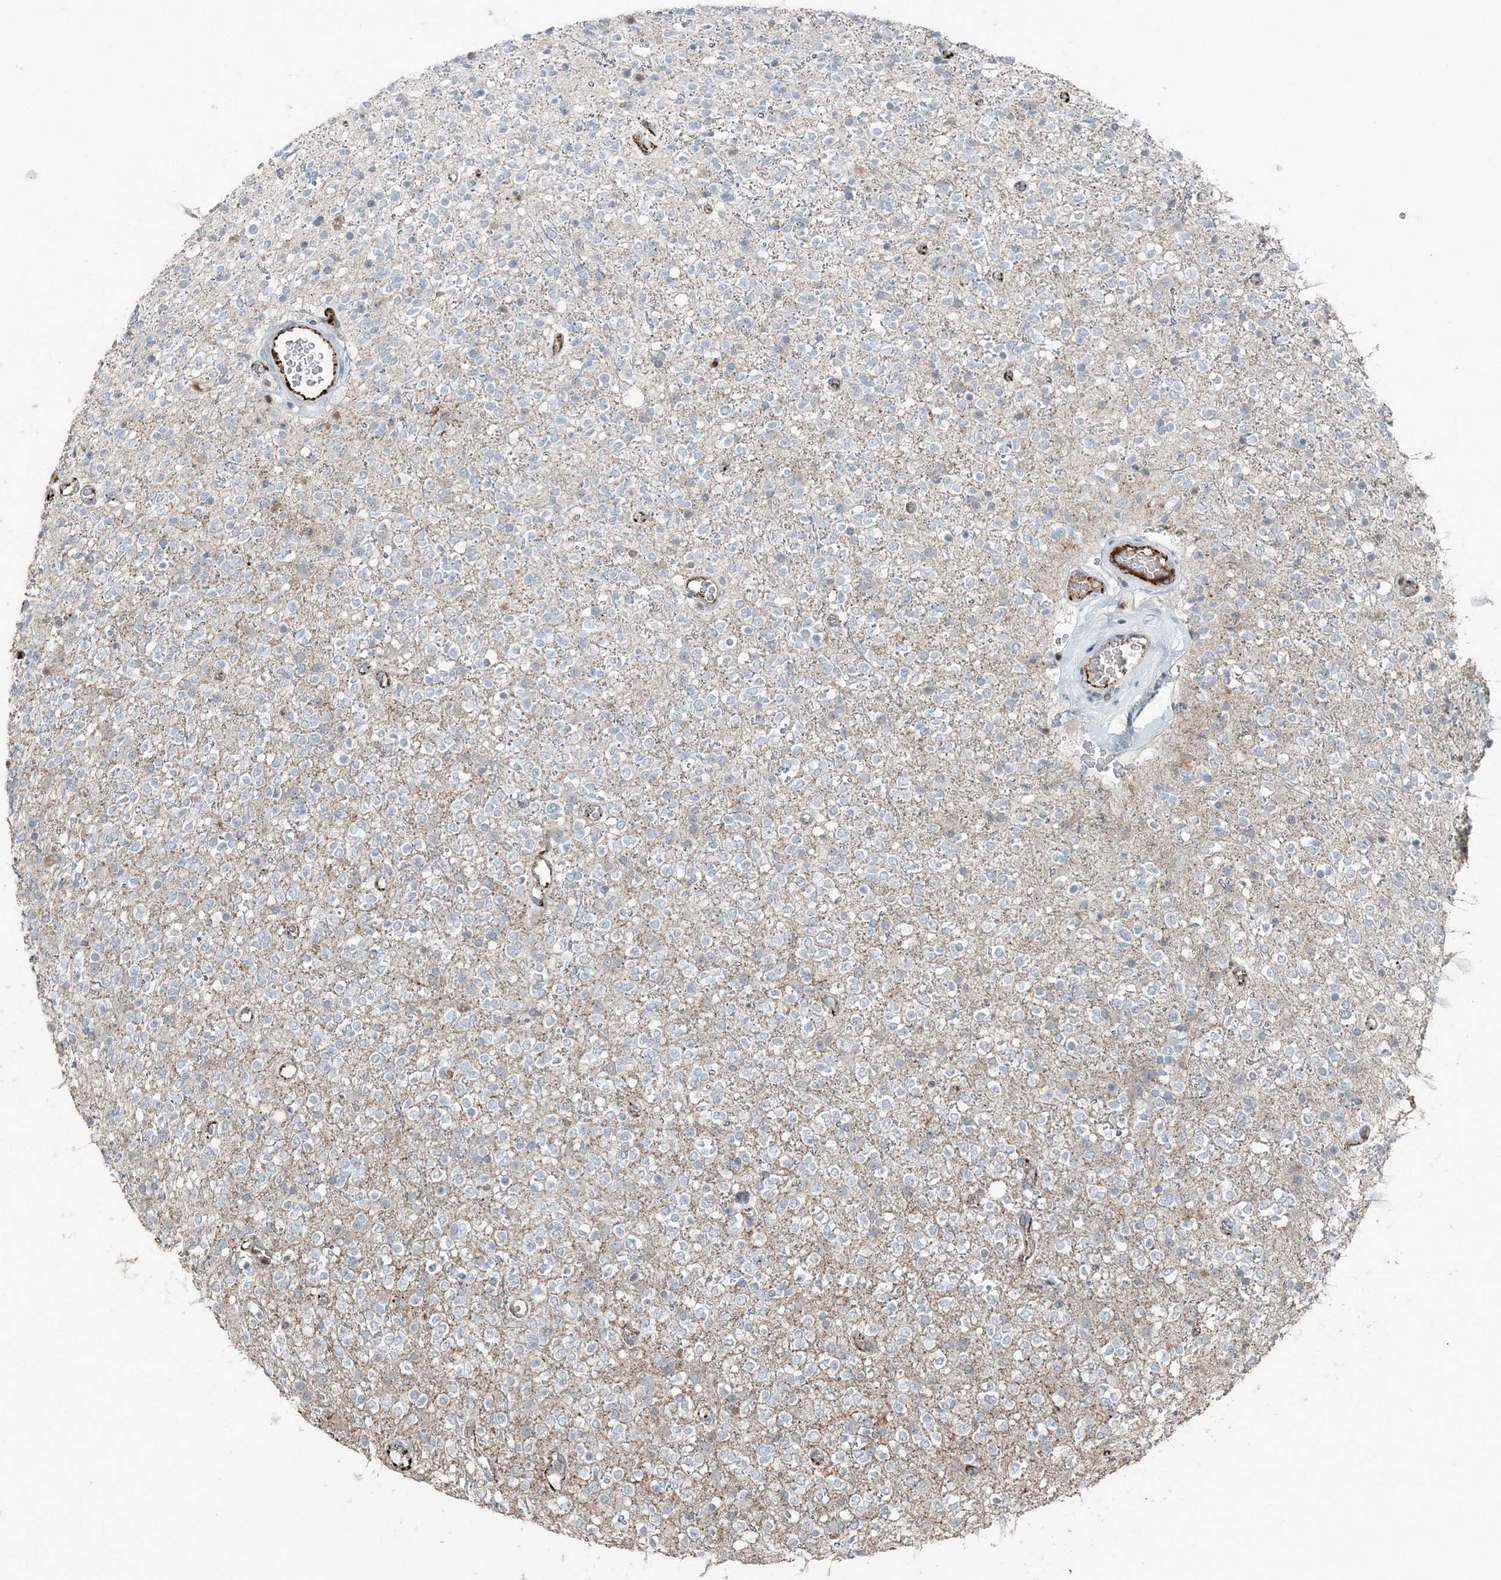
{"staining": {"intensity": "negative", "quantity": "none", "location": "none"}, "tissue": "glioma", "cell_type": "Tumor cells", "image_type": "cancer", "snomed": [{"axis": "morphology", "description": "Glioma, malignant, High grade"}, {"axis": "topography", "description": "Brain"}], "caption": "An image of glioma stained for a protein exhibits no brown staining in tumor cells.", "gene": "ELOVL7", "patient": {"sex": "male", "age": 34}}